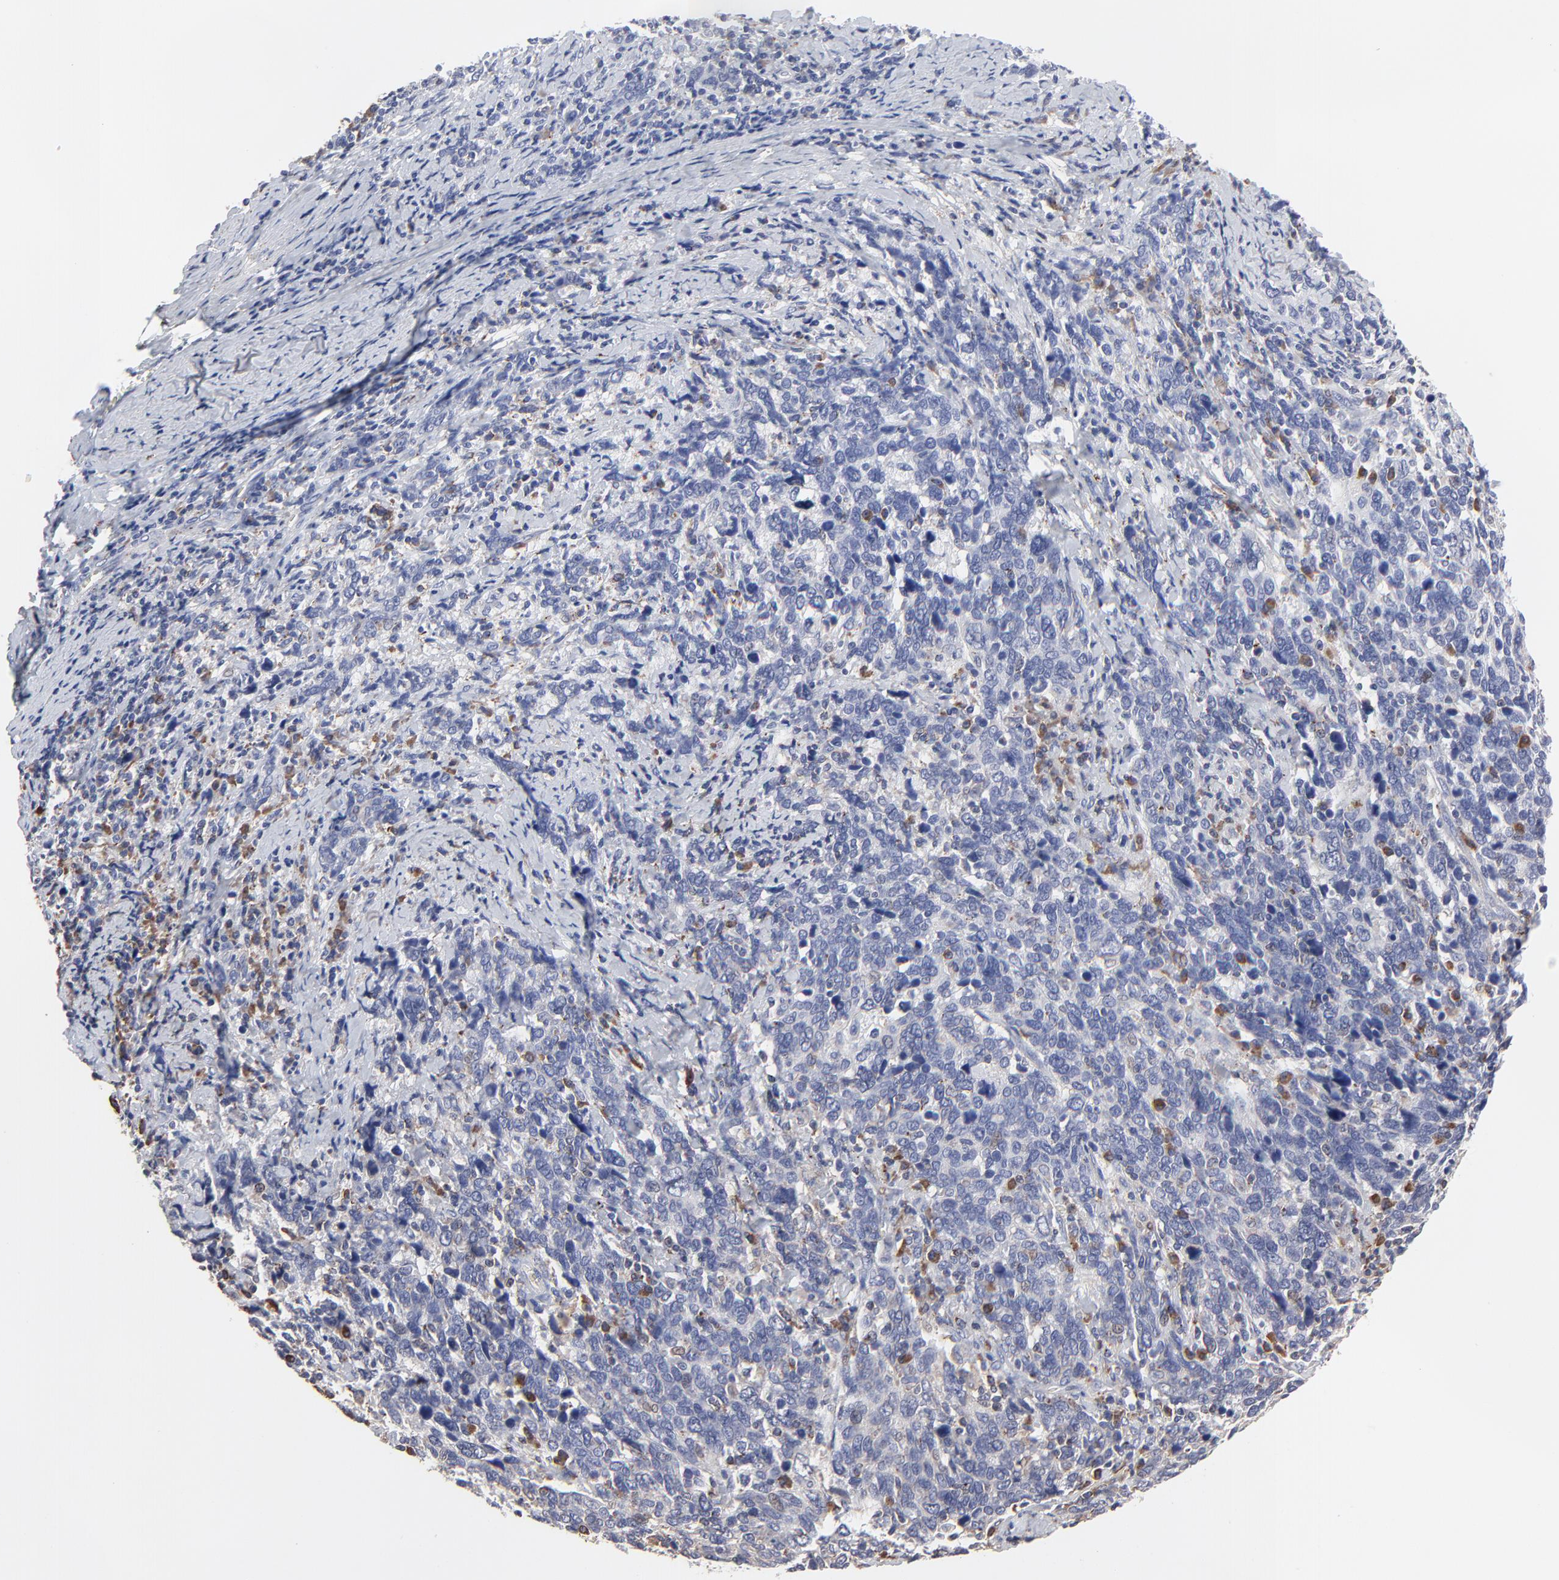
{"staining": {"intensity": "negative", "quantity": "none", "location": "none"}, "tissue": "cervical cancer", "cell_type": "Tumor cells", "image_type": "cancer", "snomed": [{"axis": "morphology", "description": "Squamous cell carcinoma, NOS"}, {"axis": "topography", "description": "Cervix"}], "caption": "High power microscopy image of an immunohistochemistry (IHC) image of cervical cancer, revealing no significant staining in tumor cells.", "gene": "TRIM22", "patient": {"sex": "female", "age": 41}}